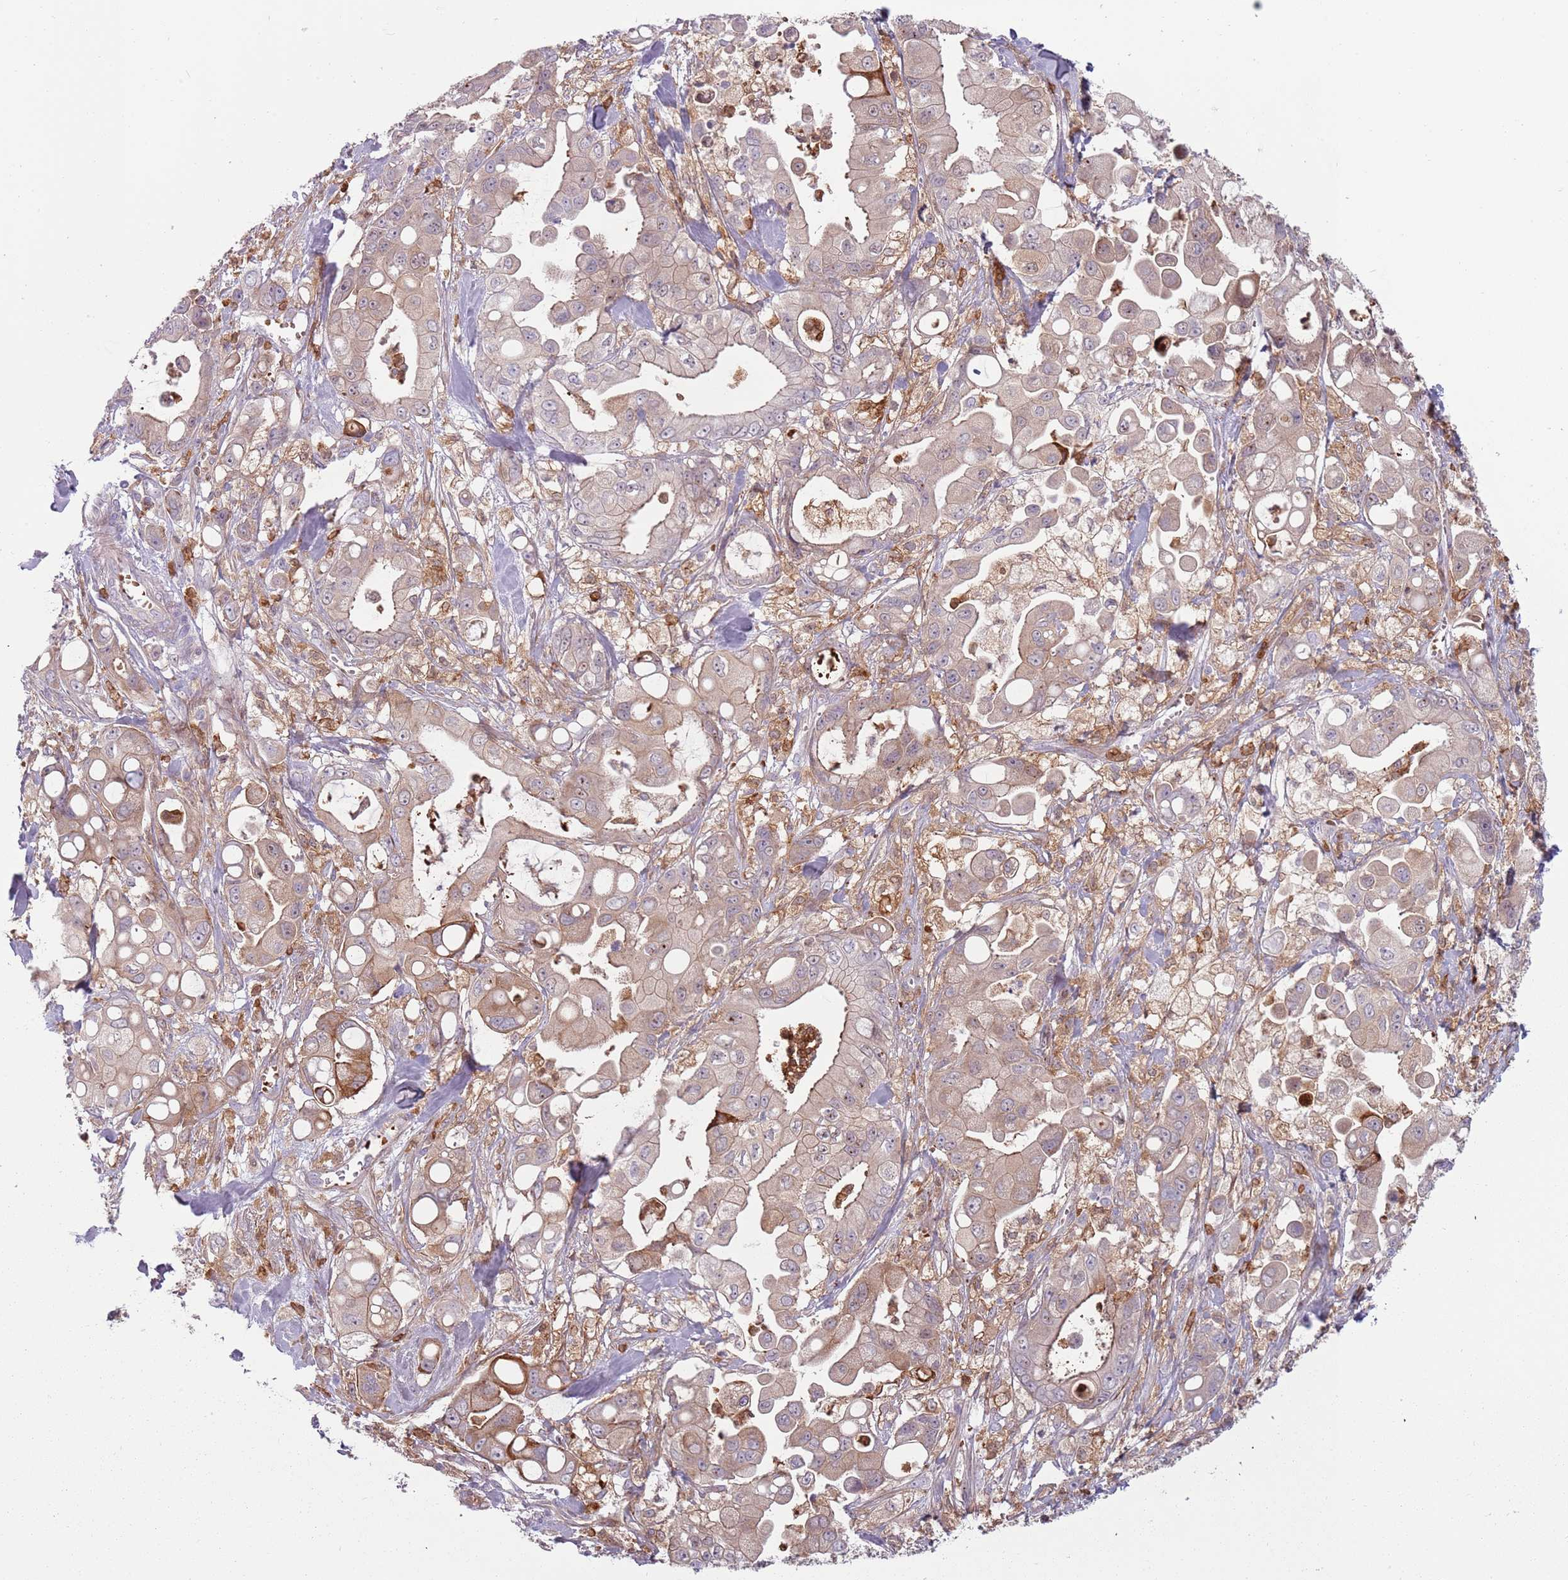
{"staining": {"intensity": "weak", "quantity": "25%-75%", "location": "cytoplasmic/membranous"}, "tissue": "pancreatic cancer", "cell_type": "Tumor cells", "image_type": "cancer", "snomed": [{"axis": "morphology", "description": "Adenocarcinoma, NOS"}, {"axis": "topography", "description": "Pancreas"}], "caption": "Human pancreatic cancer (adenocarcinoma) stained for a protein (brown) shows weak cytoplasmic/membranous positive expression in approximately 25%-75% of tumor cells.", "gene": "NADK", "patient": {"sex": "male", "age": 68}}